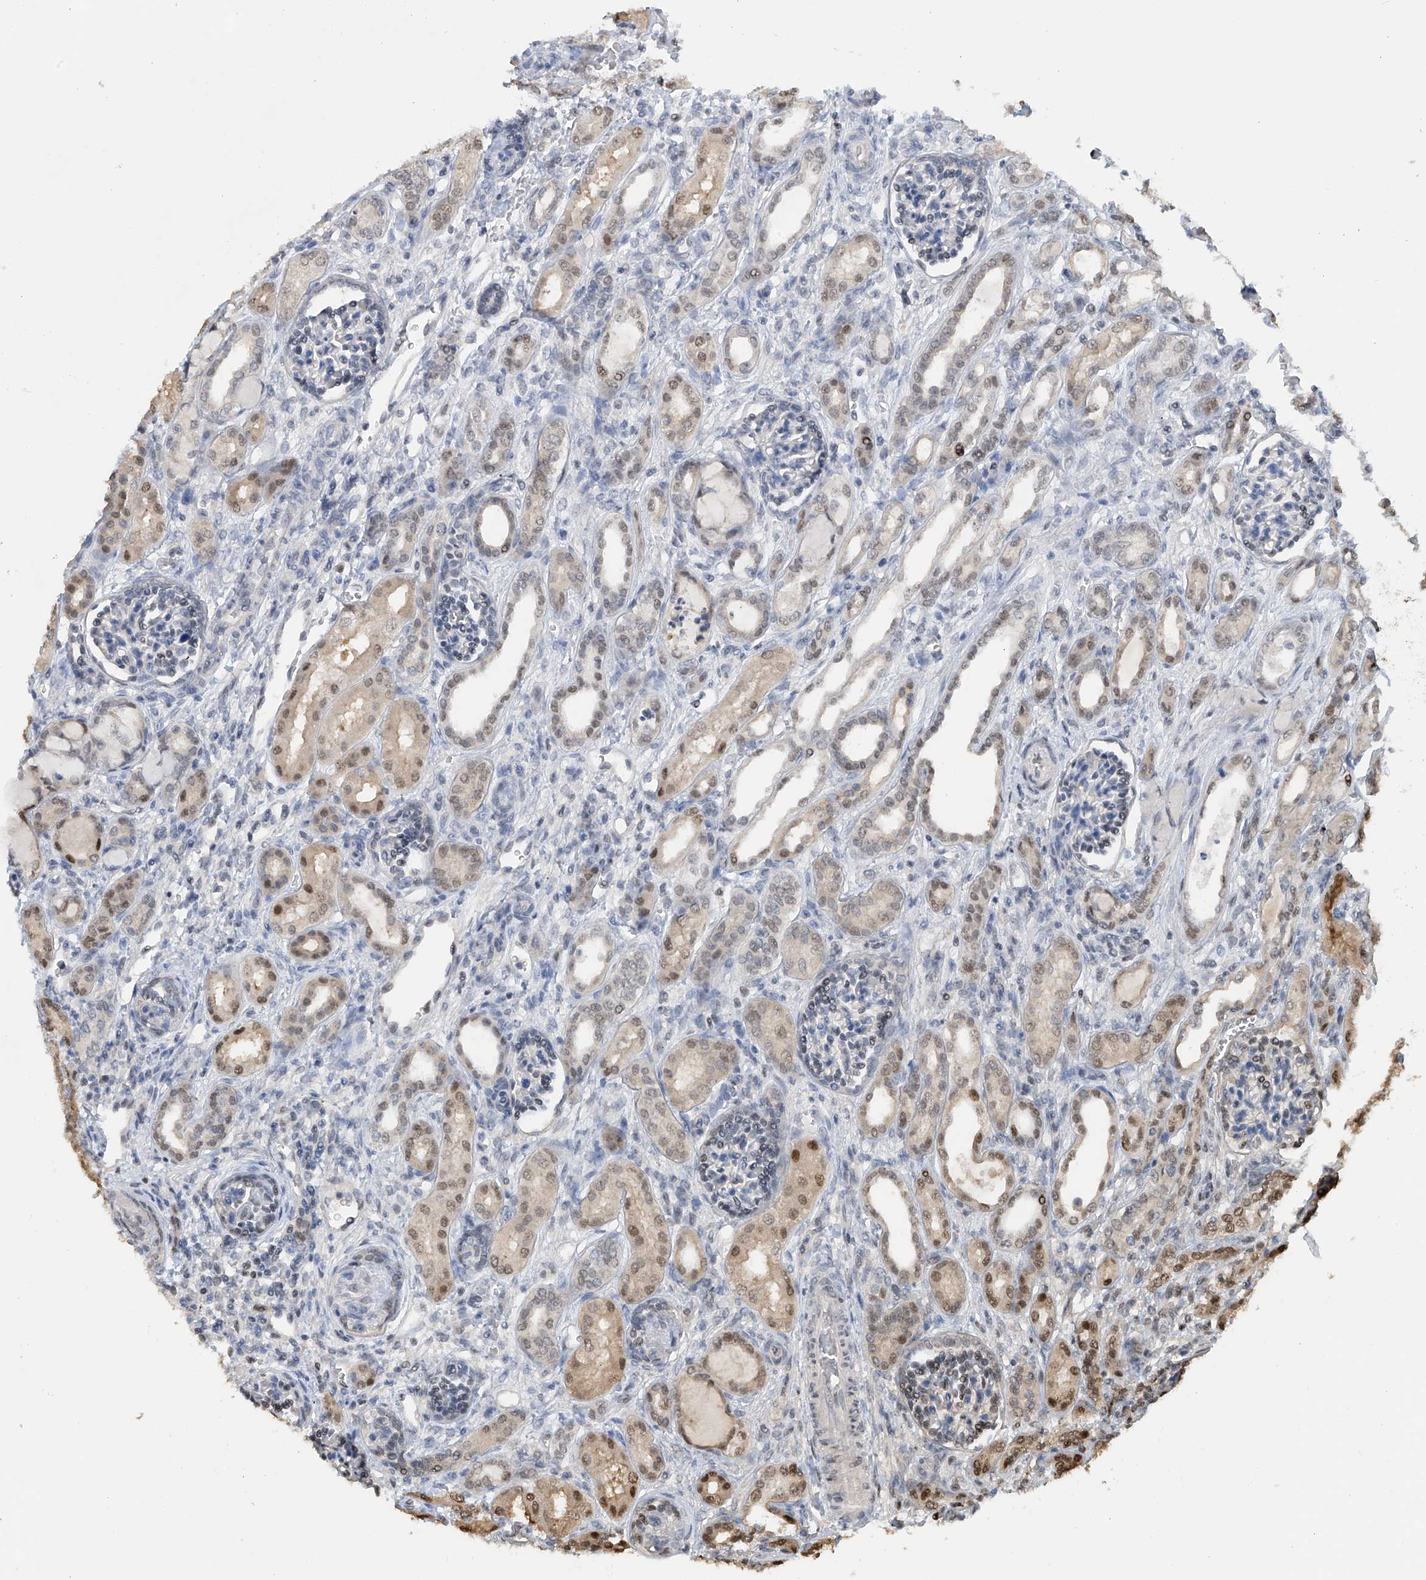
{"staining": {"intensity": "weak", "quantity": "<25%", "location": "nuclear"}, "tissue": "kidney", "cell_type": "Cells in glomeruli", "image_type": "normal", "snomed": [{"axis": "morphology", "description": "Normal tissue, NOS"}, {"axis": "morphology", "description": "Neoplasm, malignant, NOS"}, {"axis": "topography", "description": "Kidney"}], "caption": "Kidney stained for a protein using immunohistochemistry (IHC) exhibits no staining cells in glomeruli.", "gene": "PMM1", "patient": {"sex": "female", "age": 1}}